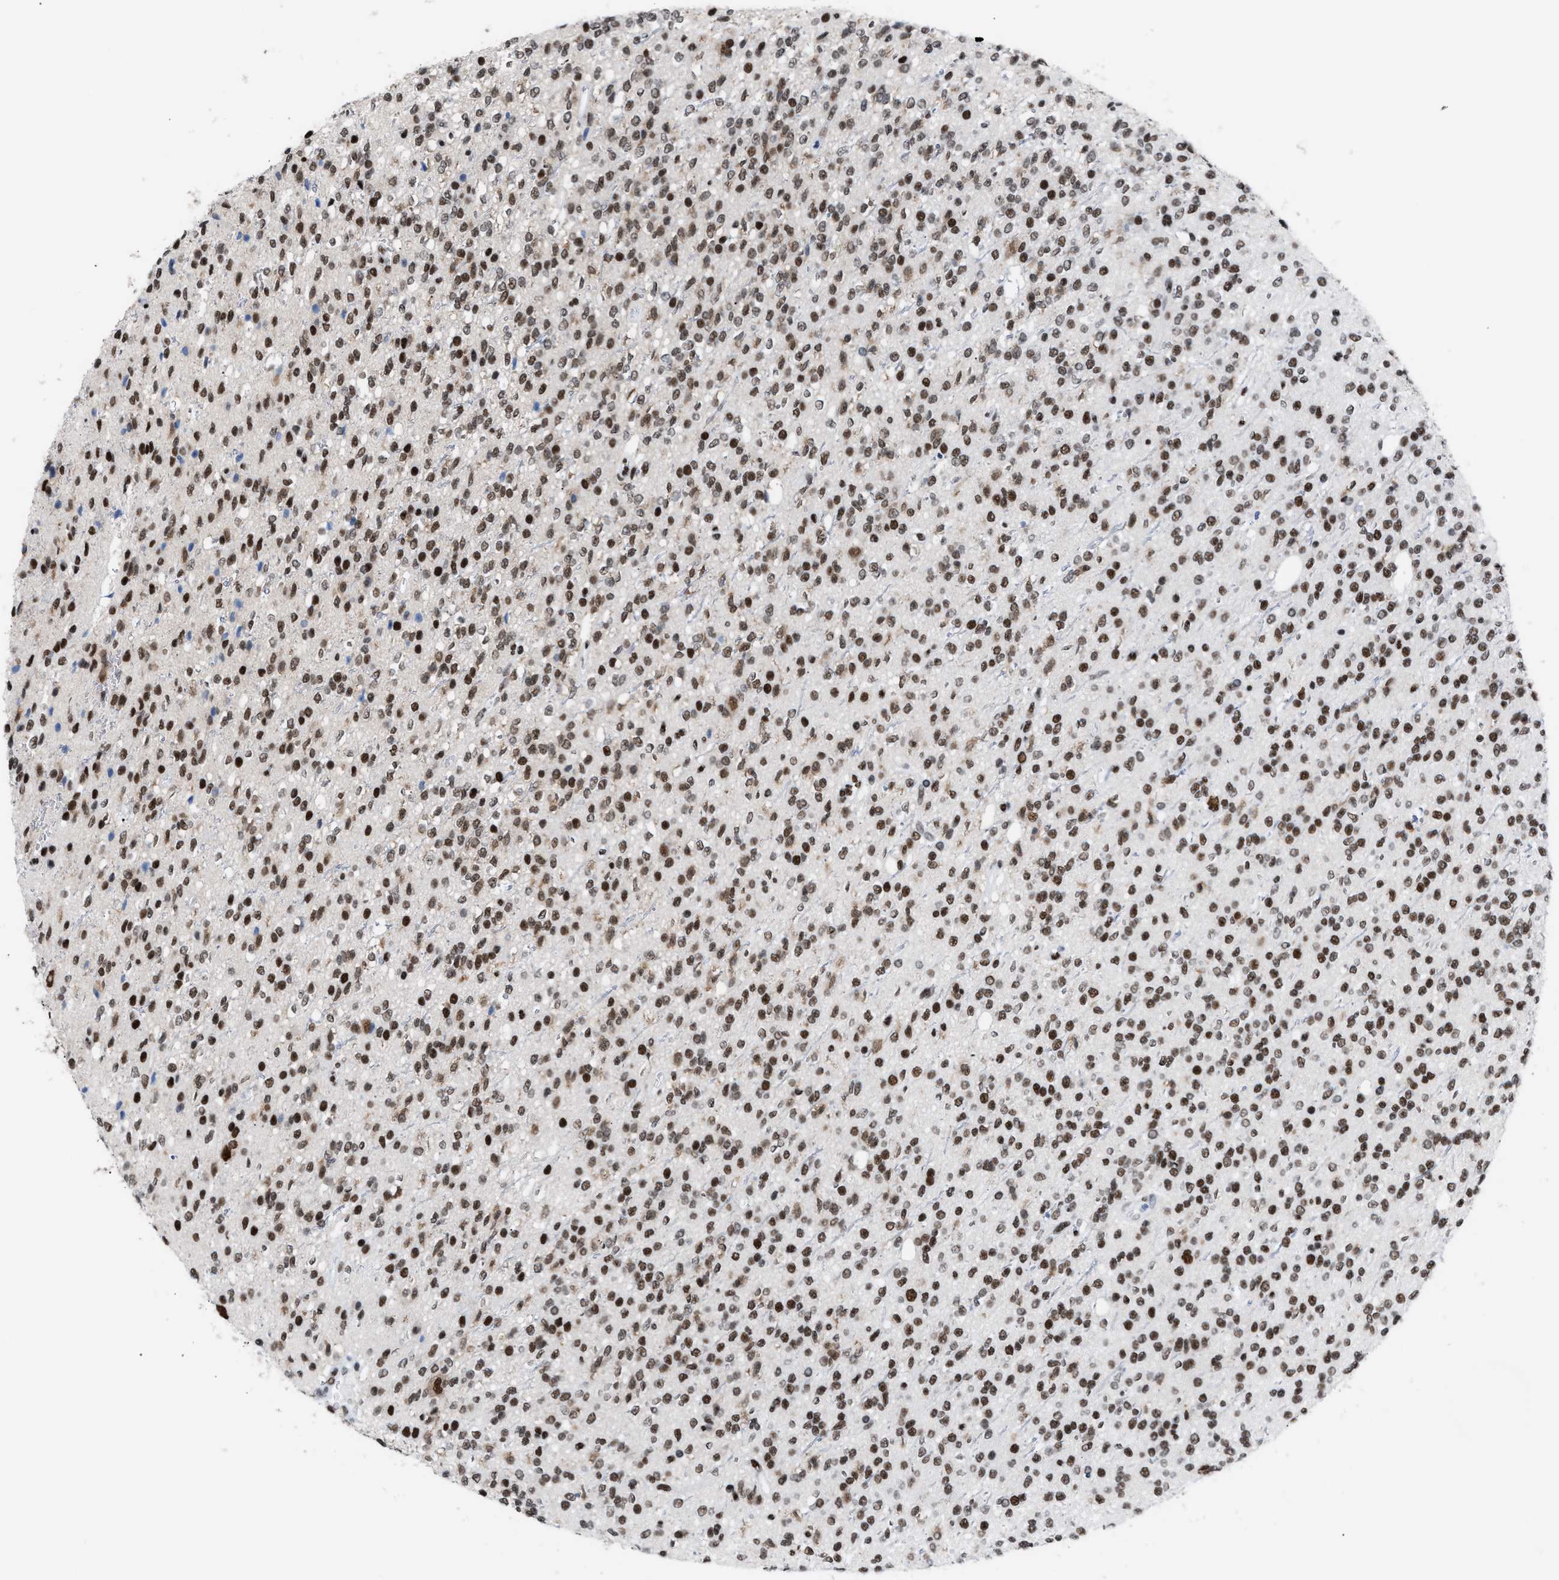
{"staining": {"intensity": "moderate", "quantity": ">75%", "location": "nuclear"}, "tissue": "glioma", "cell_type": "Tumor cells", "image_type": "cancer", "snomed": [{"axis": "morphology", "description": "Glioma, malignant, High grade"}, {"axis": "topography", "description": "Brain"}], "caption": "A brown stain labels moderate nuclear positivity of a protein in human malignant glioma (high-grade) tumor cells. The protein of interest is stained brown, and the nuclei are stained in blue (DAB IHC with brightfield microscopy, high magnification).", "gene": "CCAR2", "patient": {"sex": "male", "age": 34}}